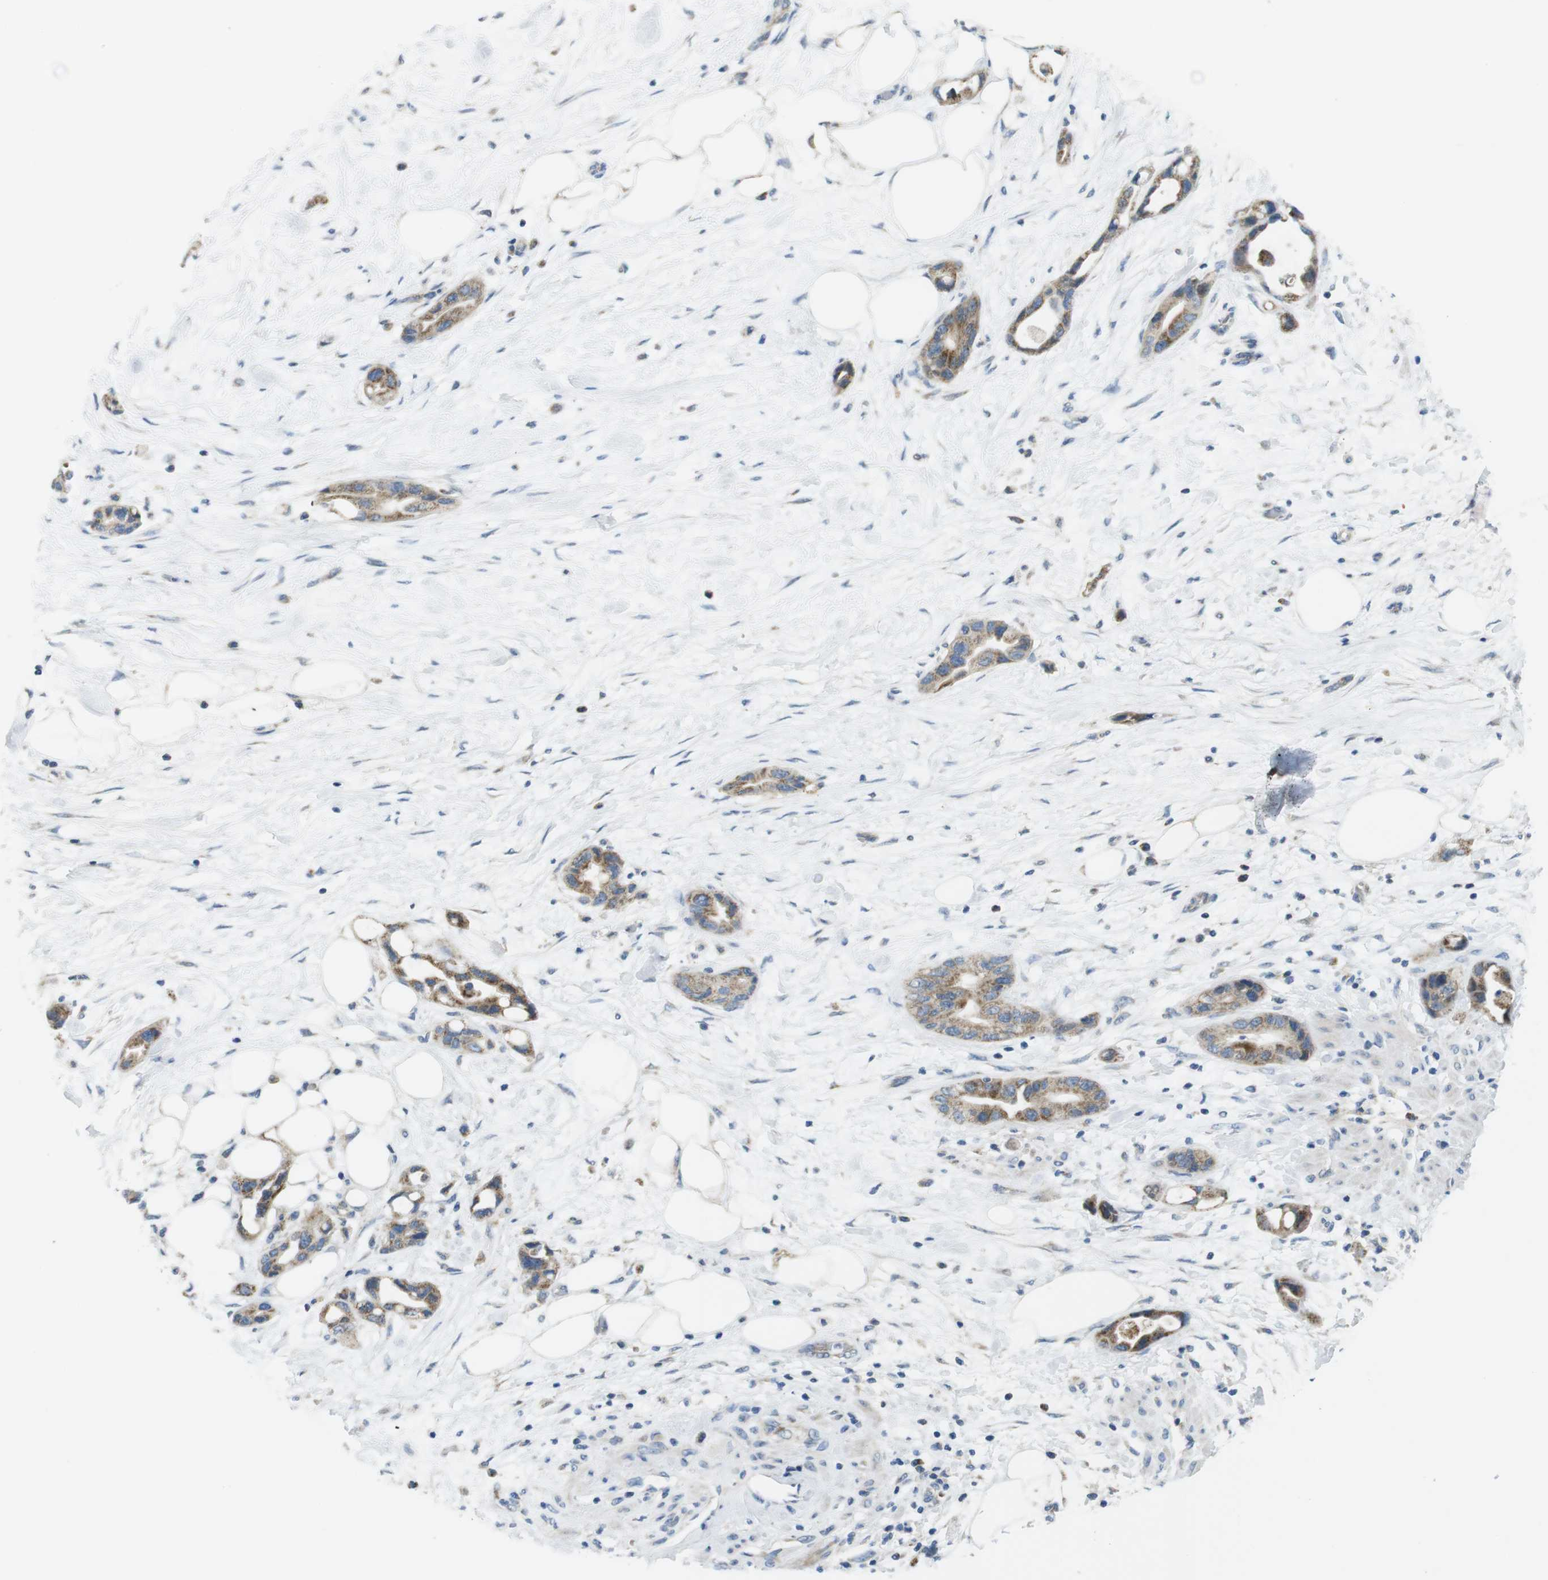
{"staining": {"intensity": "moderate", "quantity": ">75%", "location": "cytoplasmic/membranous"}, "tissue": "pancreatic cancer", "cell_type": "Tumor cells", "image_type": "cancer", "snomed": [{"axis": "morphology", "description": "Adenocarcinoma, NOS"}, {"axis": "topography", "description": "Pancreas"}], "caption": "A brown stain shows moderate cytoplasmic/membranous staining of a protein in human adenocarcinoma (pancreatic) tumor cells.", "gene": "MARCHF1", "patient": {"sex": "female", "age": 57}}